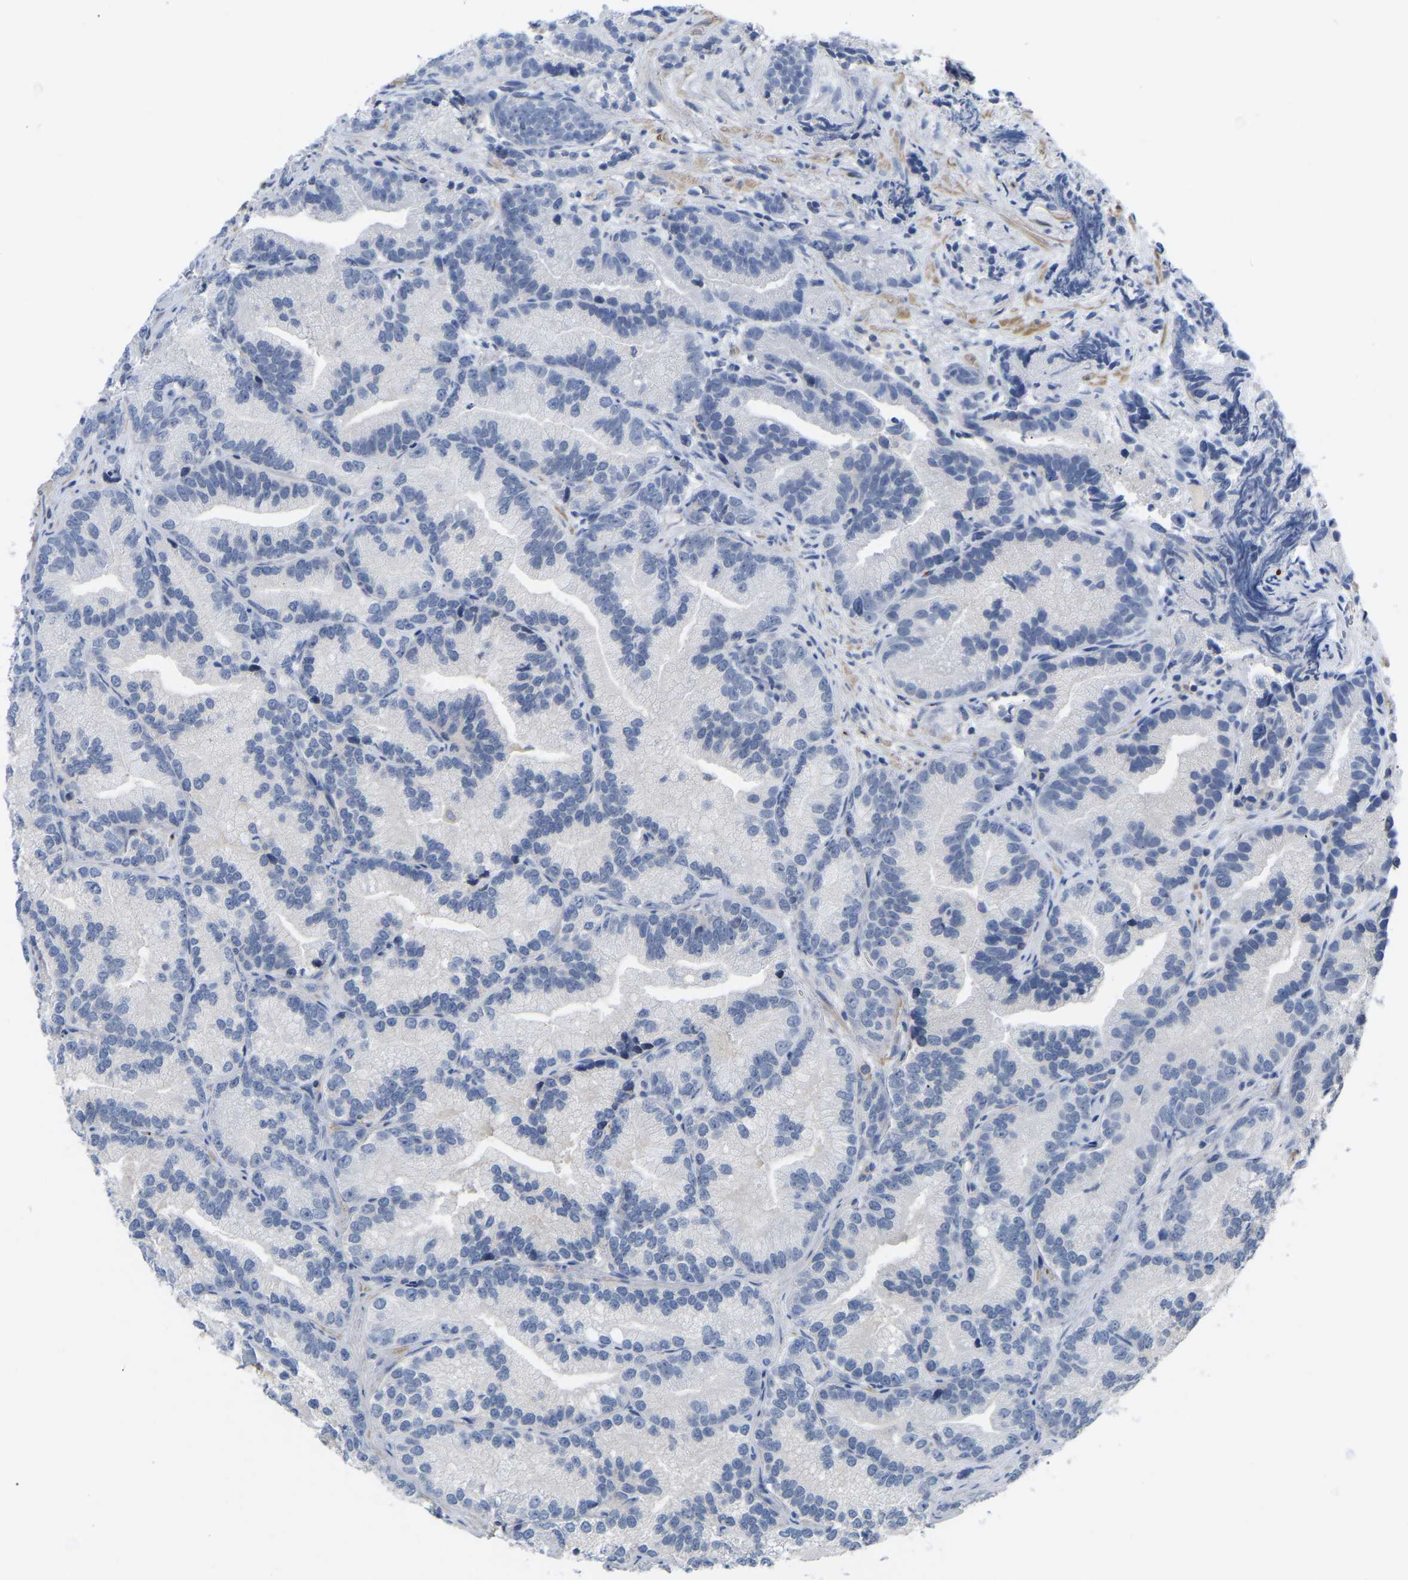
{"staining": {"intensity": "negative", "quantity": "none", "location": "none"}, "tissue": "prostate cancer", "cell_type": "Tumor cells", "image_type": "cancer", "snomed": [{"axis": "morphology", "description": "Adenocarcinoma, Low grade"}, {"axis": "topography", "description": "Prostate"}], "caption": "A histopathology image of human prostate adenocarcinoma (low-grade) is negative for staining in tumor cells.", "gene": "ZNF449", "patient": {"sex": "male", "age": 89}}